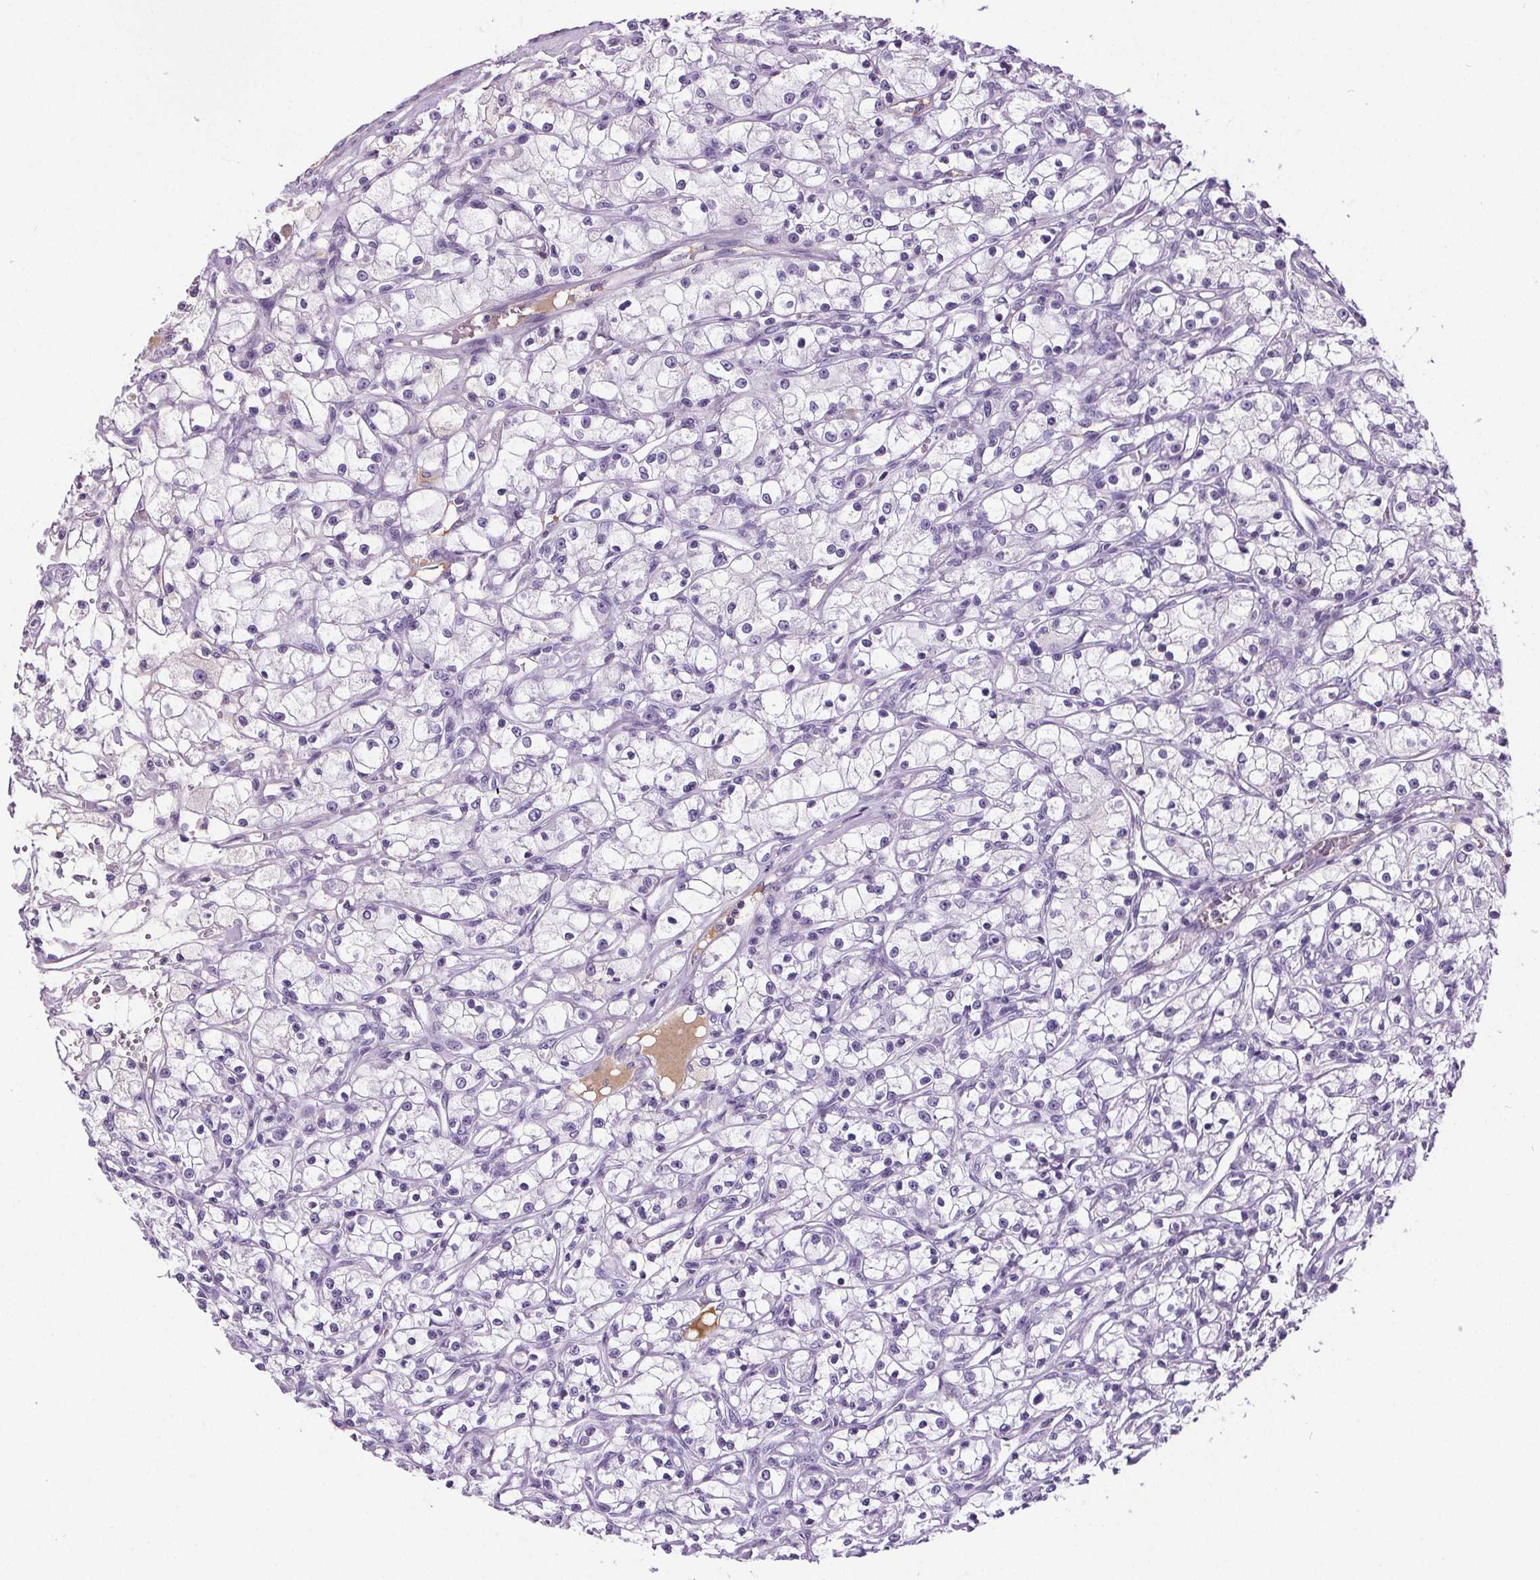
{"staining": {"intensity": "negative", "quantity": "none", "location": "none"}, "tissue": "renal cancer", "cell_type": "Tumor cells", "image_type": "cancer", "snomed": [{"axis": "morphology", "description": "Adenocarcinoma, NOS"}, {"axis": "topography", "description": "Kidney"}], "caption": "High power microscopy micrograph of an immunohistochemistry photomicrograph of renal adenocarcinoma, revealing no significant positivity in tumor cells. (IHC, brightfield microscopy, high magnification).", "gene": "CD5L", "patient": {"sex": "female", "age": 59}}